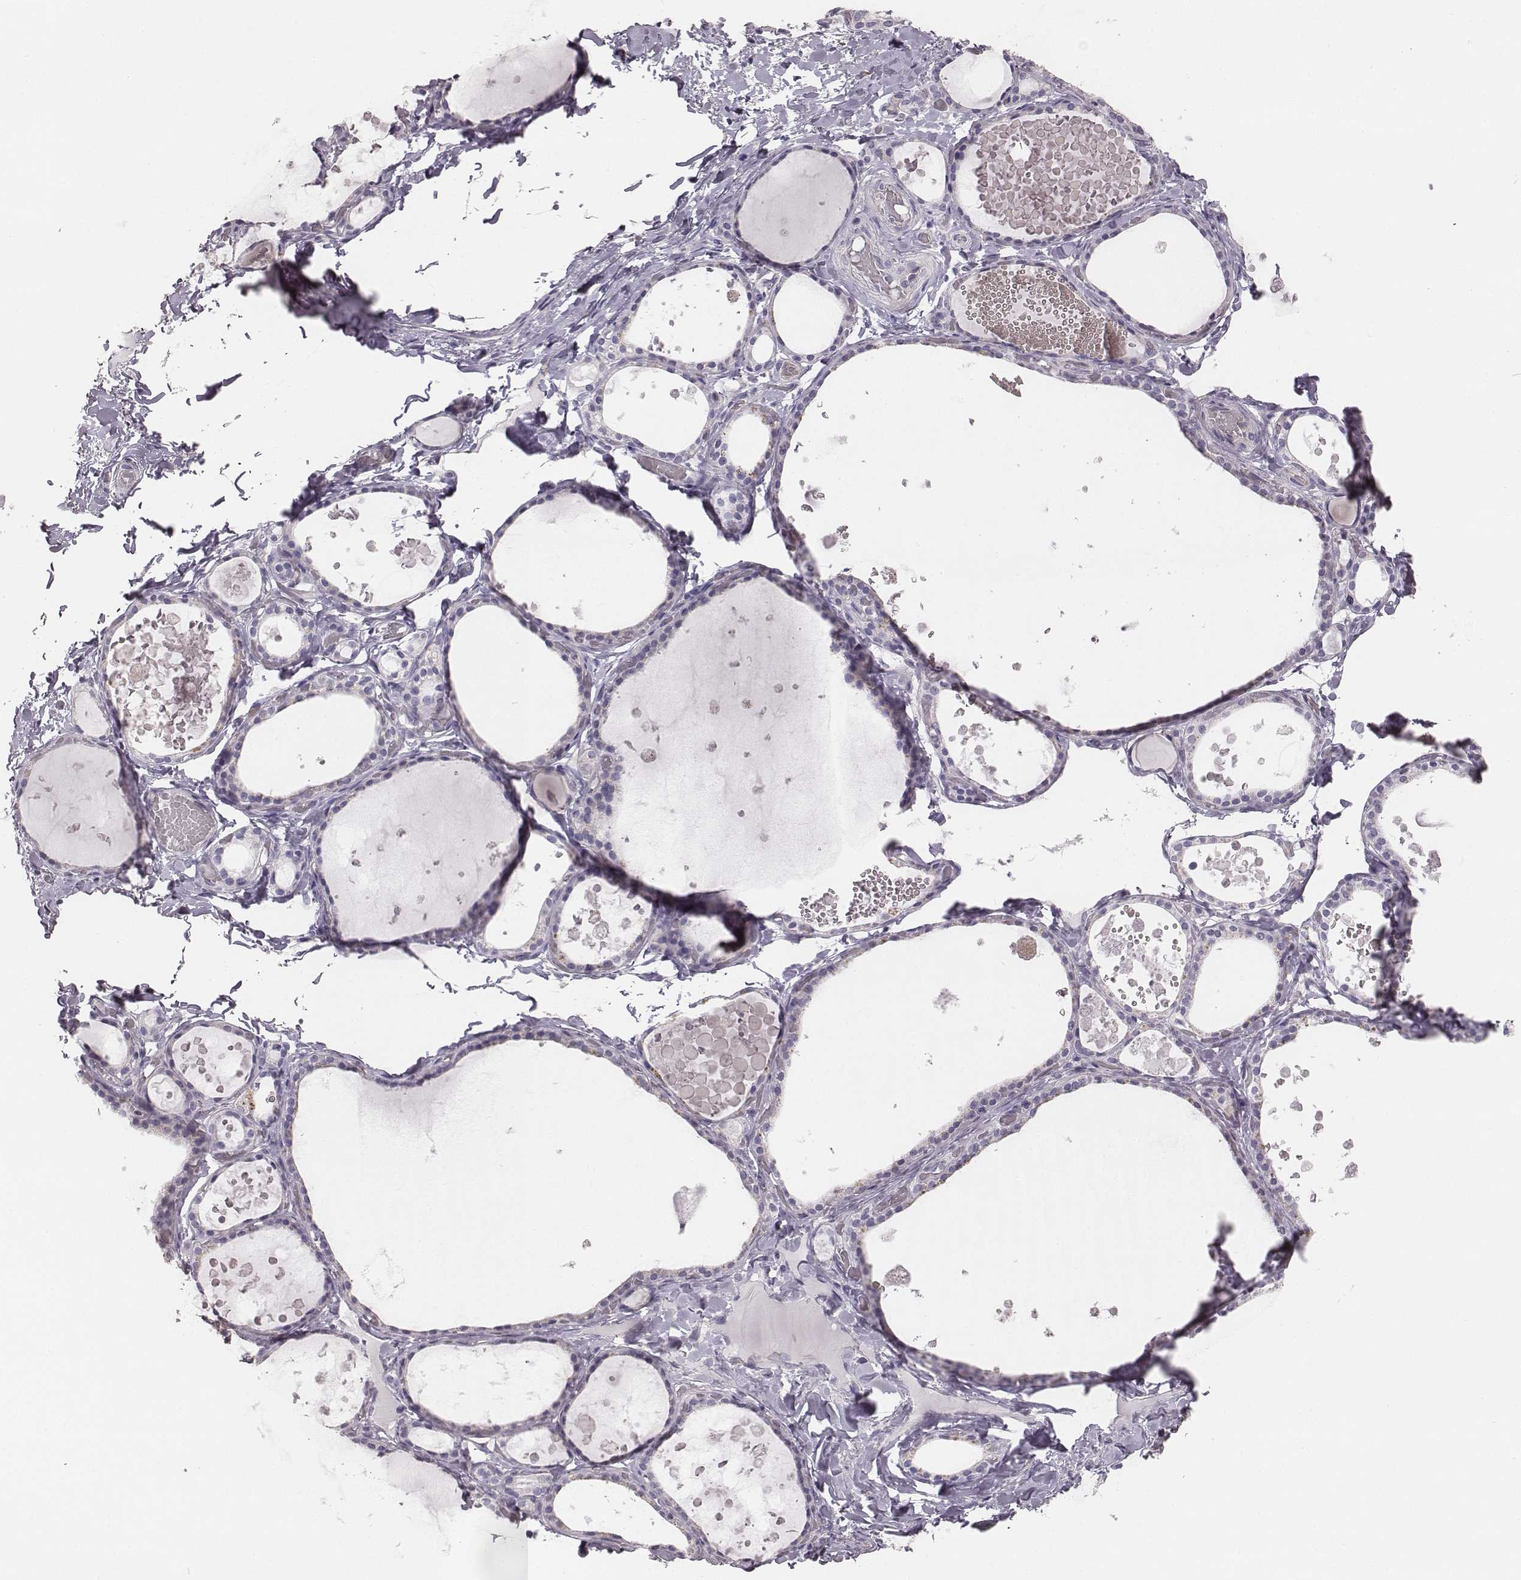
{"staining": {"intensity": "negative", "quantity": "none", "location": "none"}, "tissue": "thyroid gland", "cell_type": "Glandular cells", "image_type": "normal", "snomed": [{"axis": "morphology", "description": "Normal tissue, NOS"}, {"axis": "topography", "description": "Thyroid gland"}], "caption": "High power microscopy image of an immunohistochemistry (IHC) photomicrograph of unremarkable thyroid gland, revealing no significant expression in glandular cells.", "gene": "PBK", "patient": {"sex": "female", "age": 56}}